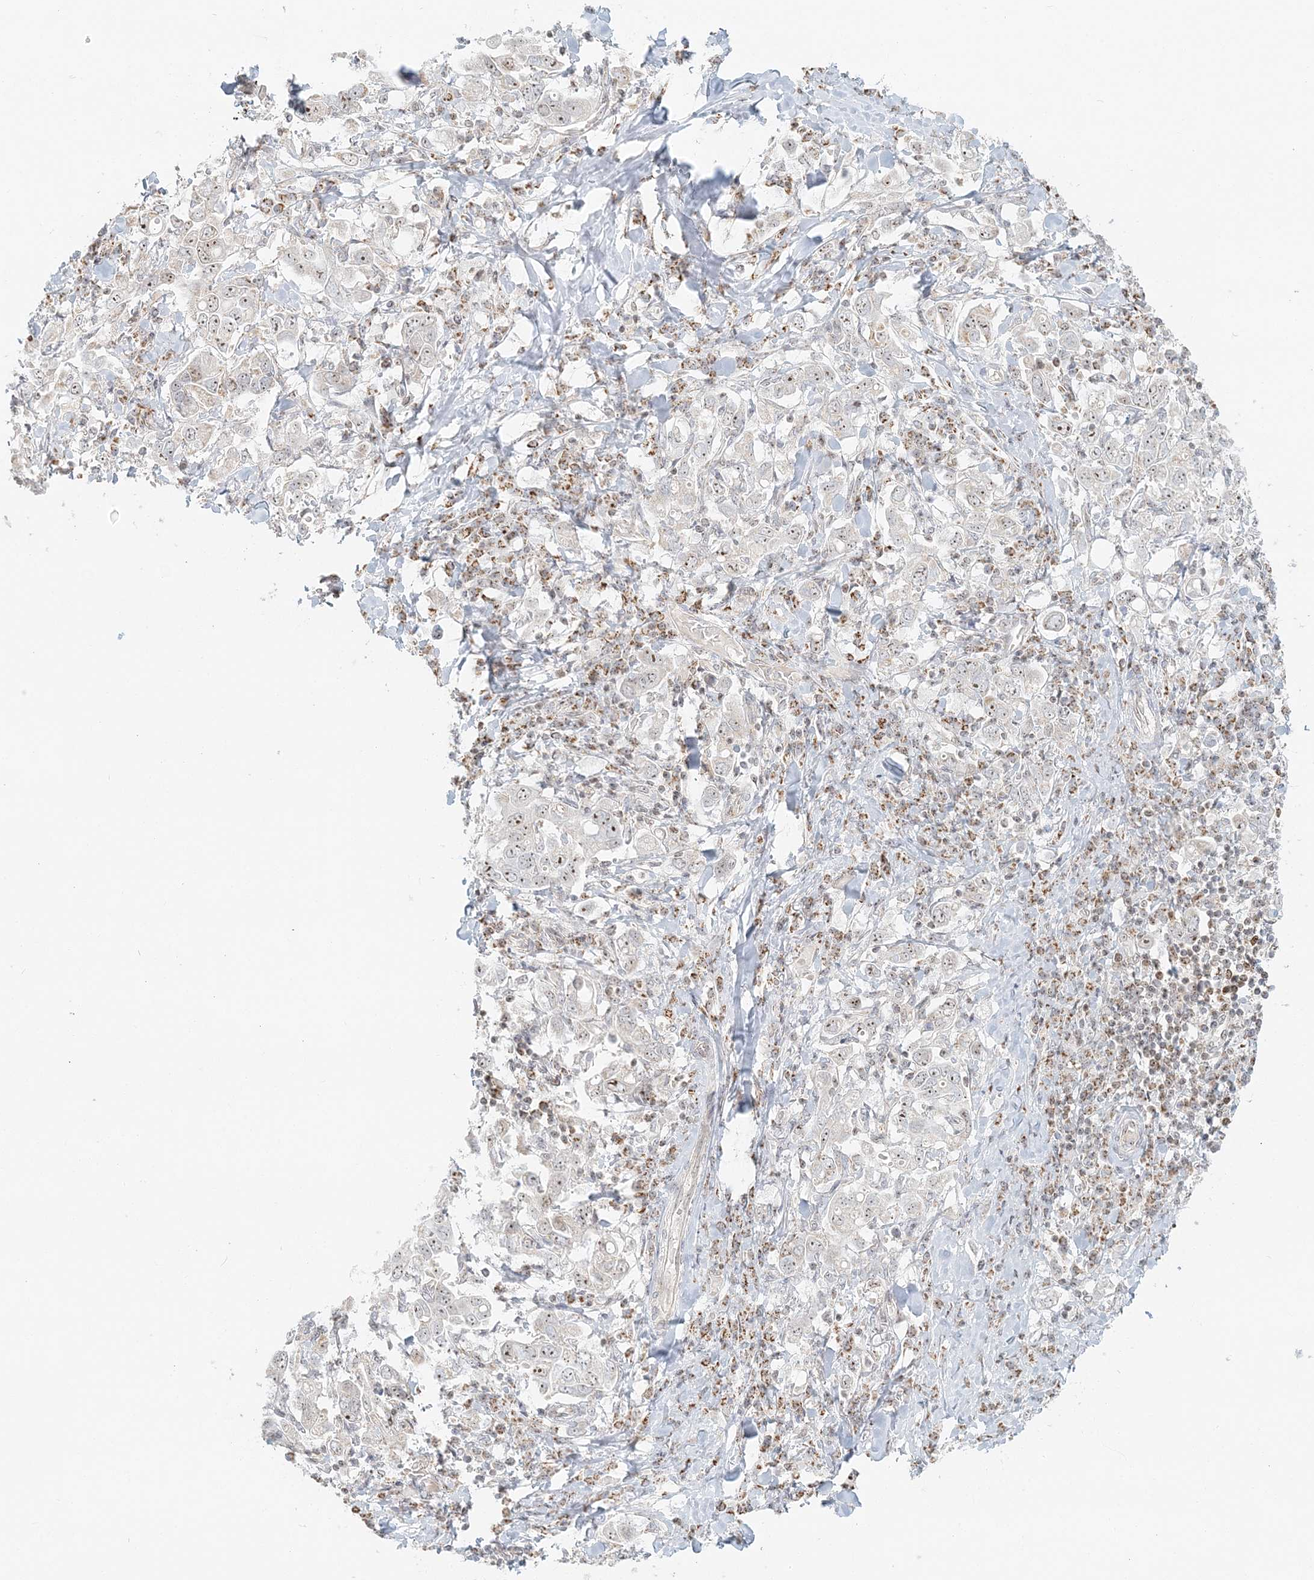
{"staining": {"intensity": "weak", "quantity": "25%-75%", "location": "nuclear"}, "tissue": "stomach cancer", "cell_type": "Tumor cells", "image_type": "cancer", "snomed": [{"axis": "morphology", "description": "Adenocarcinoma, NOS"}, {"axis": "topography", "description": "Stomach, upper"}], "caption": "Stomach adenocarcinoma stained for a protein exhibits weak nuclear positivity in tumor cells. The staining was performed using DAB, with brown indicating positive protein expression. Nuclei are stained blue with hematoxylin.", "gene": "UBE2F", "patient": {"sex": "male", "age": 62}}